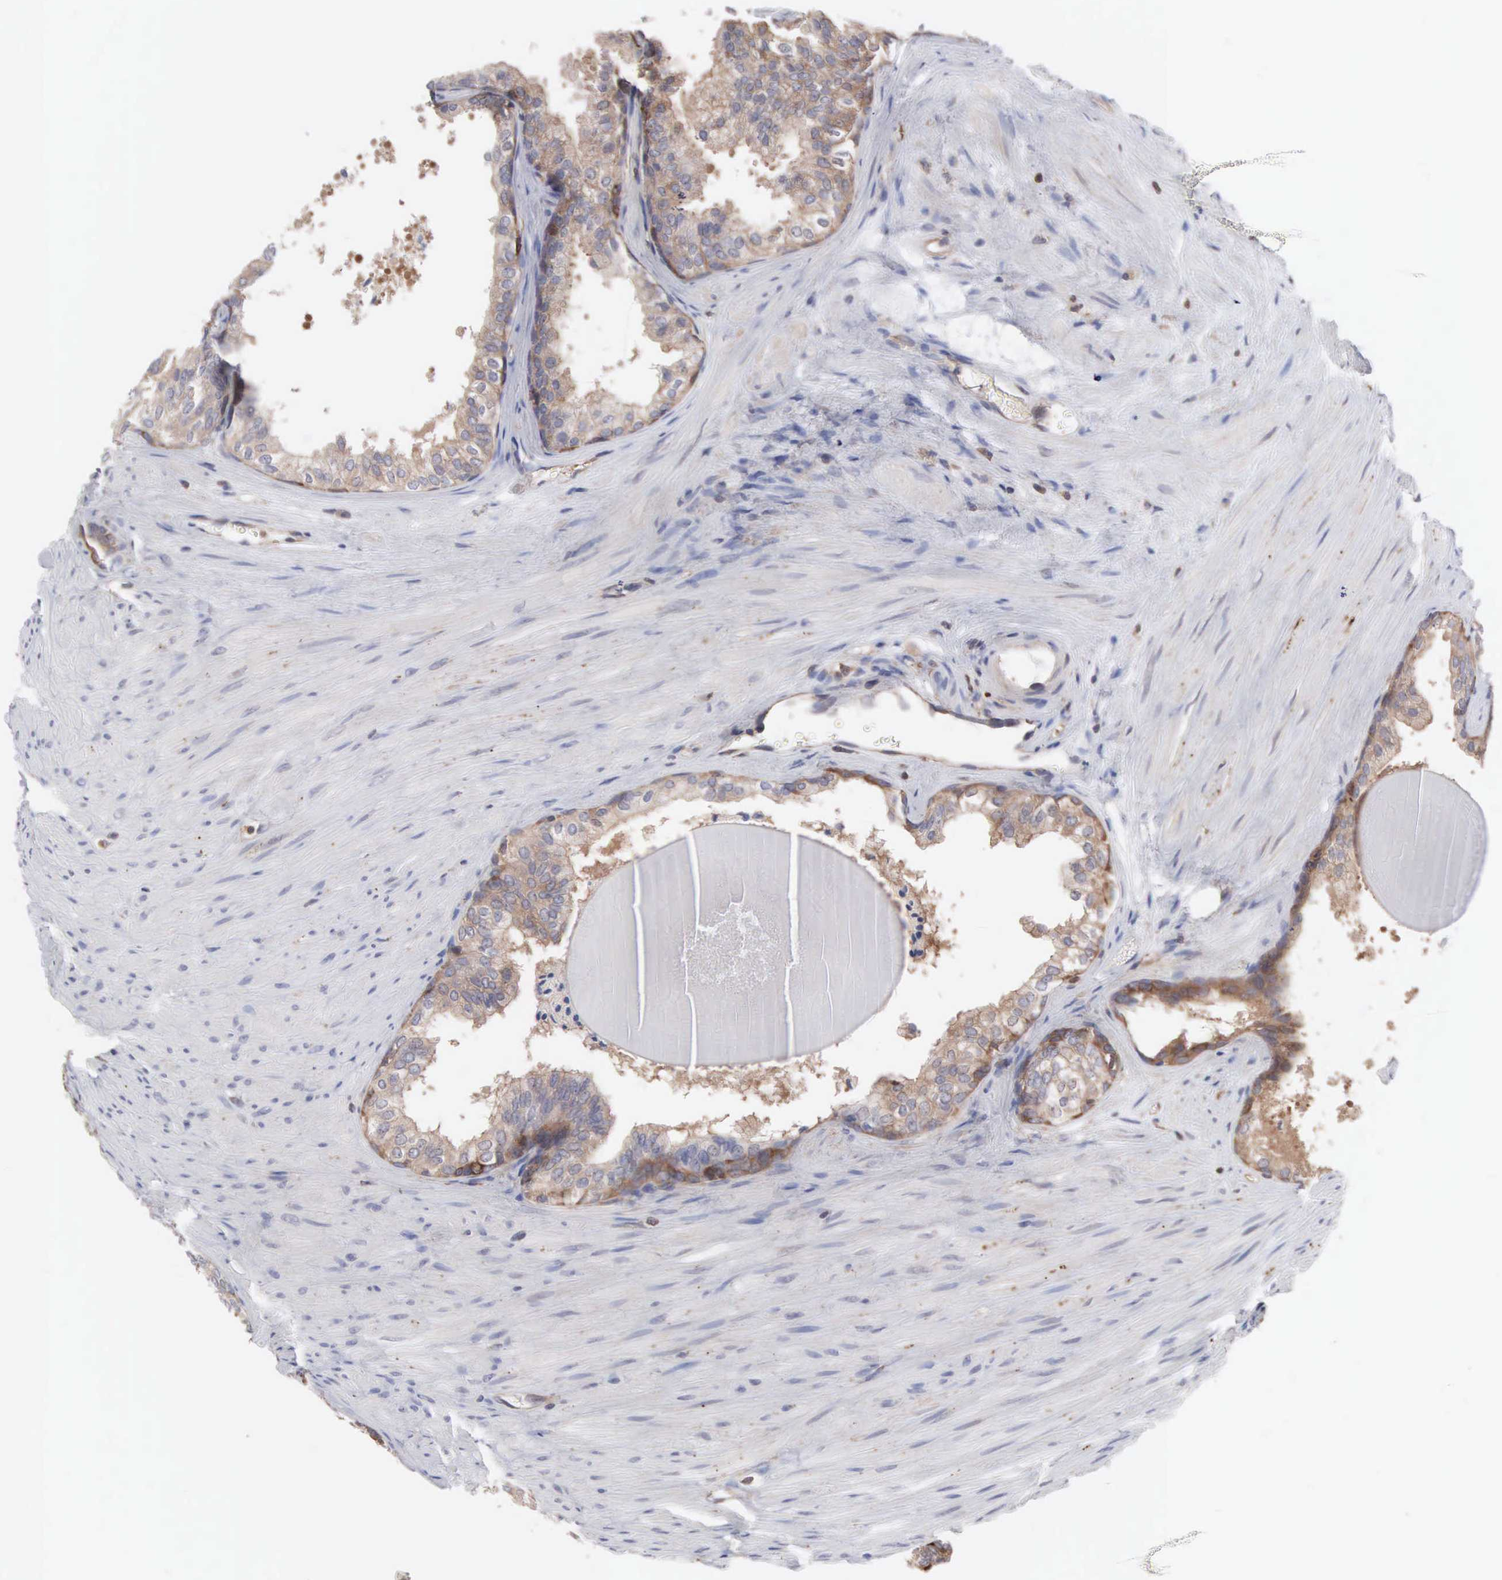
{"staining": {"intensity": "moderate", "quantity": "25%-75%", "location": "cytoplasmic/membranous"}, "tissue": "urinary bladder", "cell_type": "Urothelial cells", "image_type": "normal", "snomed": [{"axis": "morphology", "description": "Normal tissue, NOS"}, {"axis": "topography", "description": "Urinary bladder"}], "caption": "Protein expression analysis of benign urinary bladder demonstrates moderate cytoplasmic/membranous positivity in approximately 25%-75% of urothelial cells. (DAB IHC with brightfield microscopy, high magnification).", "gene": "MTHFD1", "patient": {"sex": "male", "age": 72}}